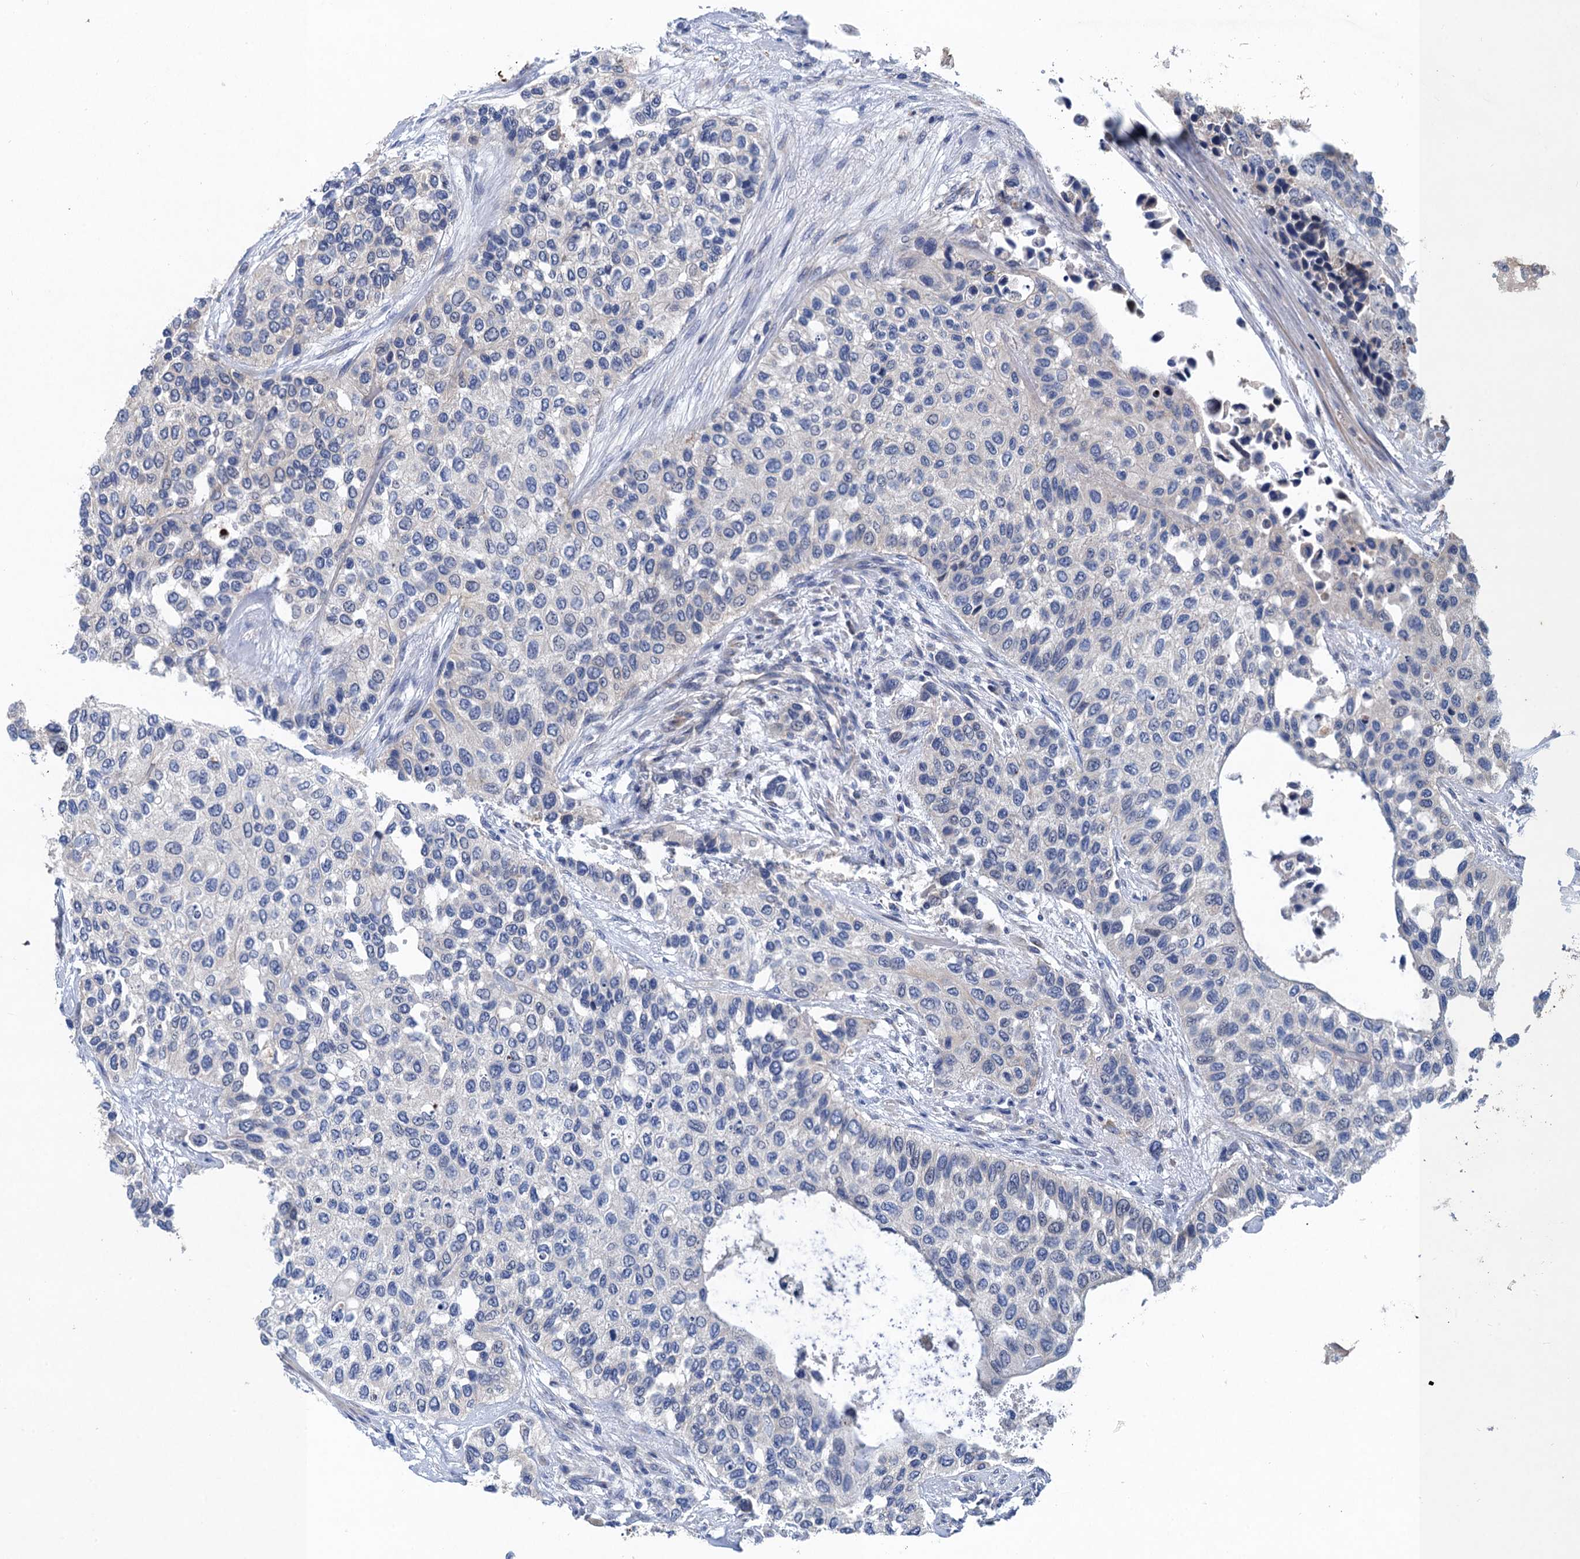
{"staining": {"intensity": "negative", "quantity": "none", "location": "none"}, "tissue": "urothelial cancer", "cell_type": "Tumor cells", "image_type": "cancer", "snomed": [{"axis": "morphology", "description": "Normal tissue, NOS"}, {"axis": "morphology", "description": "Urothelial carcinoma, High grade"}, {"axis": "topography", "description": "Vascular tissue"}, {"axis": "topography", "description": "Urinary bladder"}], "caption": "Protein analysis of high-grade urothelial carcinoma shows no significant expression in tumor cells. The staining is performed using DAB (3,3'-diaminobenzidine) brown chromogen with nuclei counter-stained in using hematoxylin.", "gene": "TRAF7", "patient": {"sex": "female", "age": 56}}